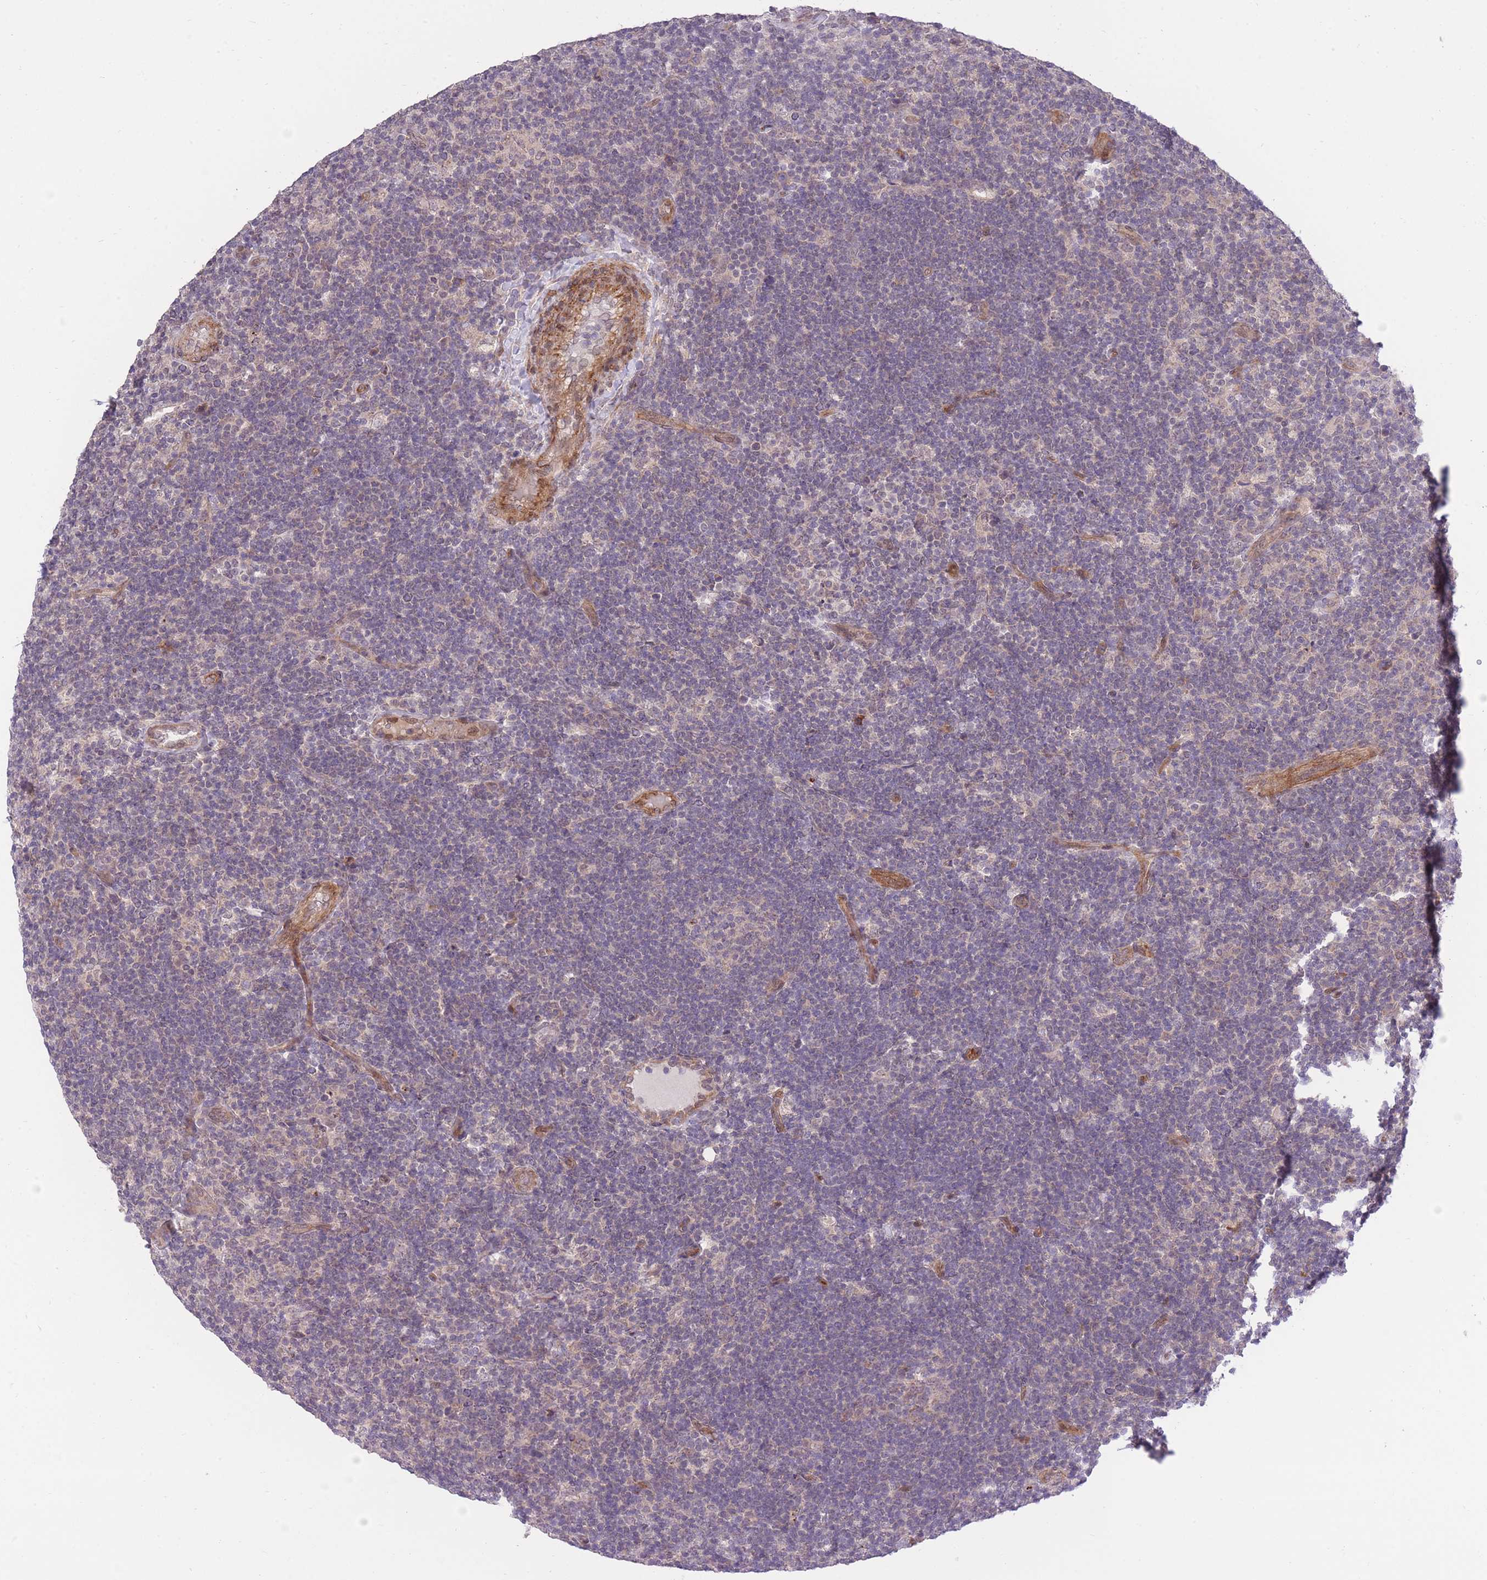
{"staining": {"intensity": "negative", "quantity": "none", "location": "none"}, "tissue": "lymphoma", "cell_type": "Tumor cells", "image_type": "cancer", "snomed": [{"axis": "morphology", "description": "Hodgkin's disease, NOS"}, {"axis": "topography", "description": "Lymph node"}], "caption": "The immunohistochemistry image has no significant expression in tumor cells of lymphoma tissue. (Stains: DAB (3,3'-diaminobenzidine) immunohistochemistry with hematoxylin counter stain, Microscopy: brightfield microscopy at high magnification).", "gene": "ELOA2", "patient": {"sex": "female", "age": 57}}